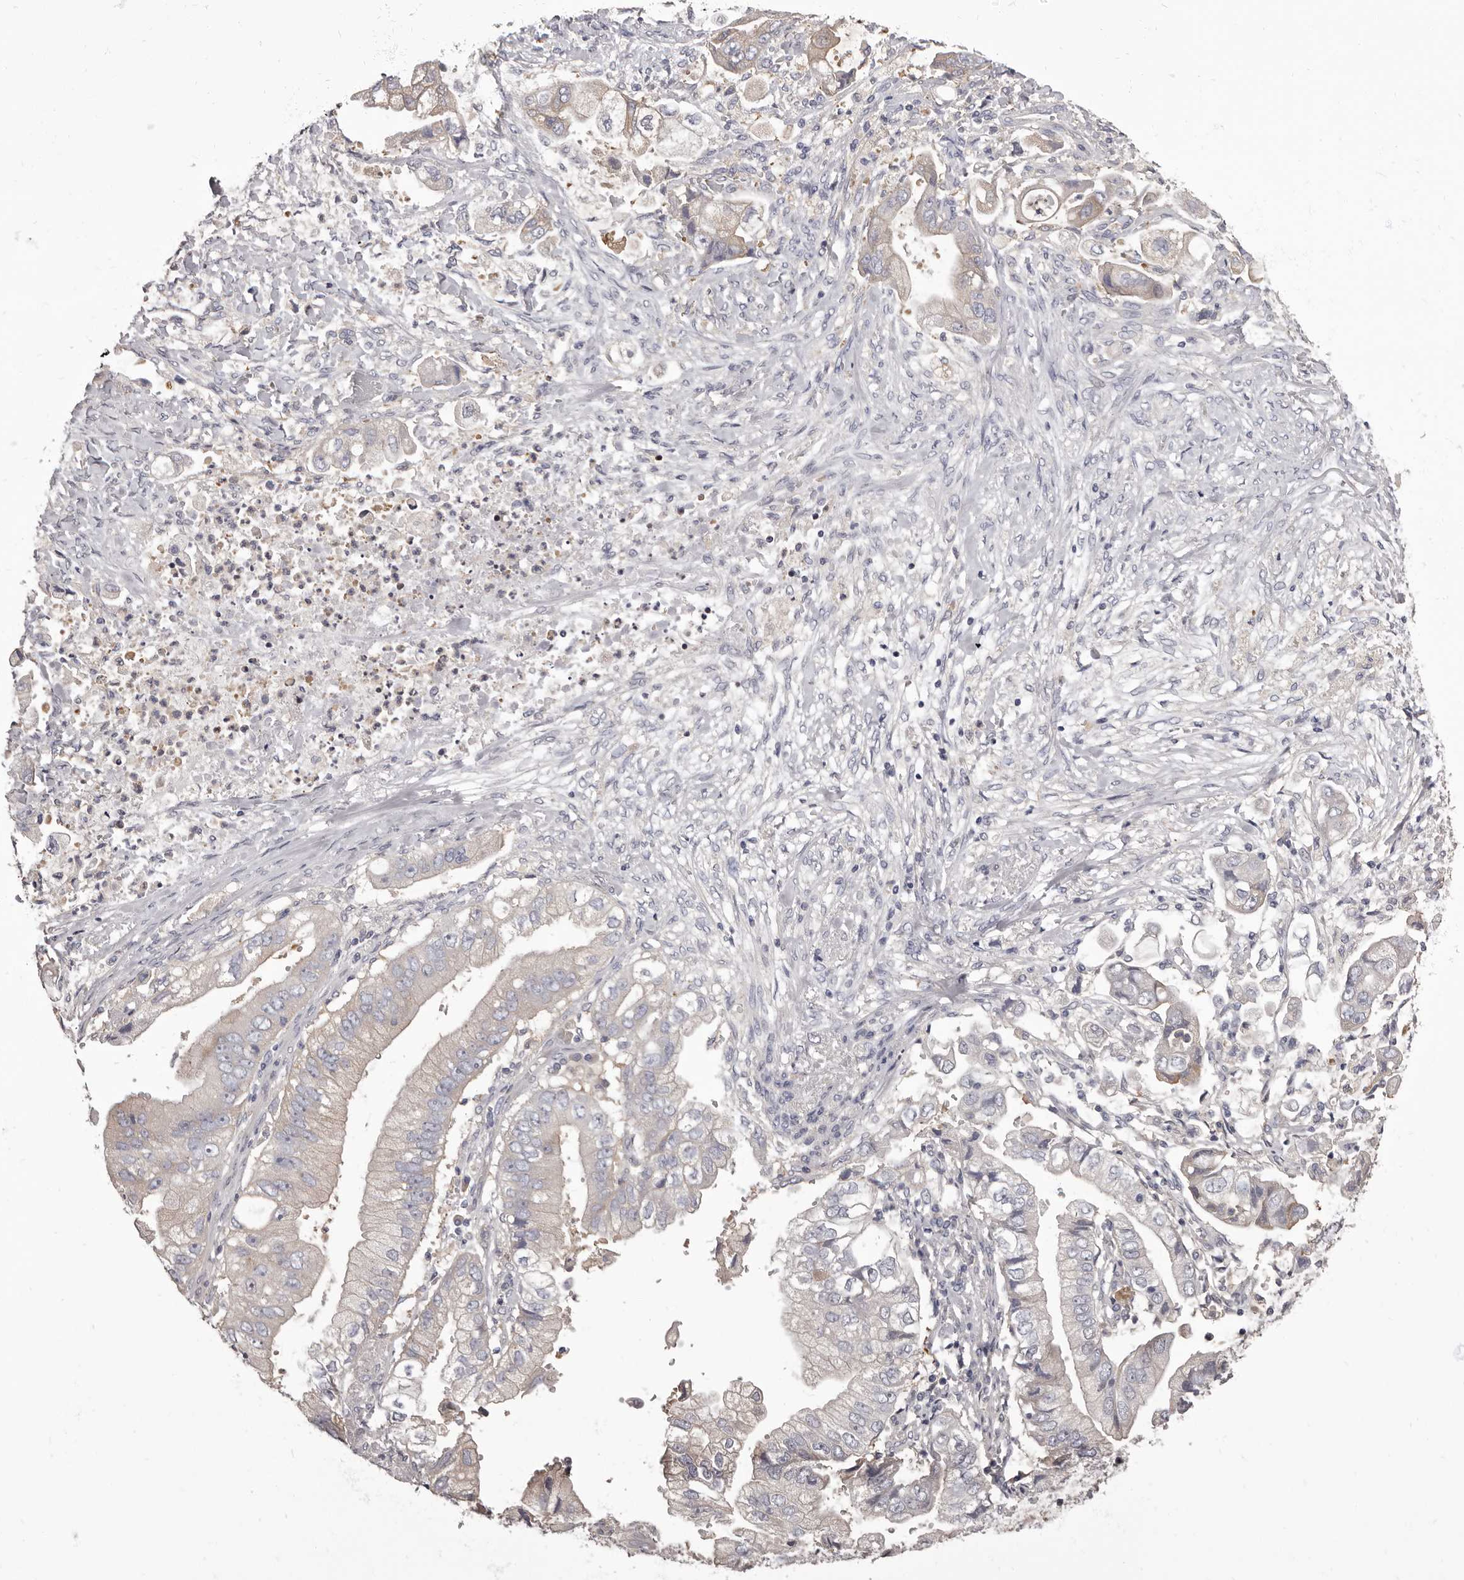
{"staining": {"intensity": "negative", "quantity": "none", "location": "none"}, "tissue": "stomach cancer", "cell_type": "Tumor cells", "image_type": "cancer", "snomed": [{"axis": "morphology", "description": "Adenocarcinoma, NOS"}, {"axis": "topography", "description": "Stomach"}], "caption": "DAB immunohistochemical staining of human adenocarcinoma (stomach) displays no significant expression in tumor cells.", "gene": "APEH", "patient": {"sex": "male", "age": 62}}